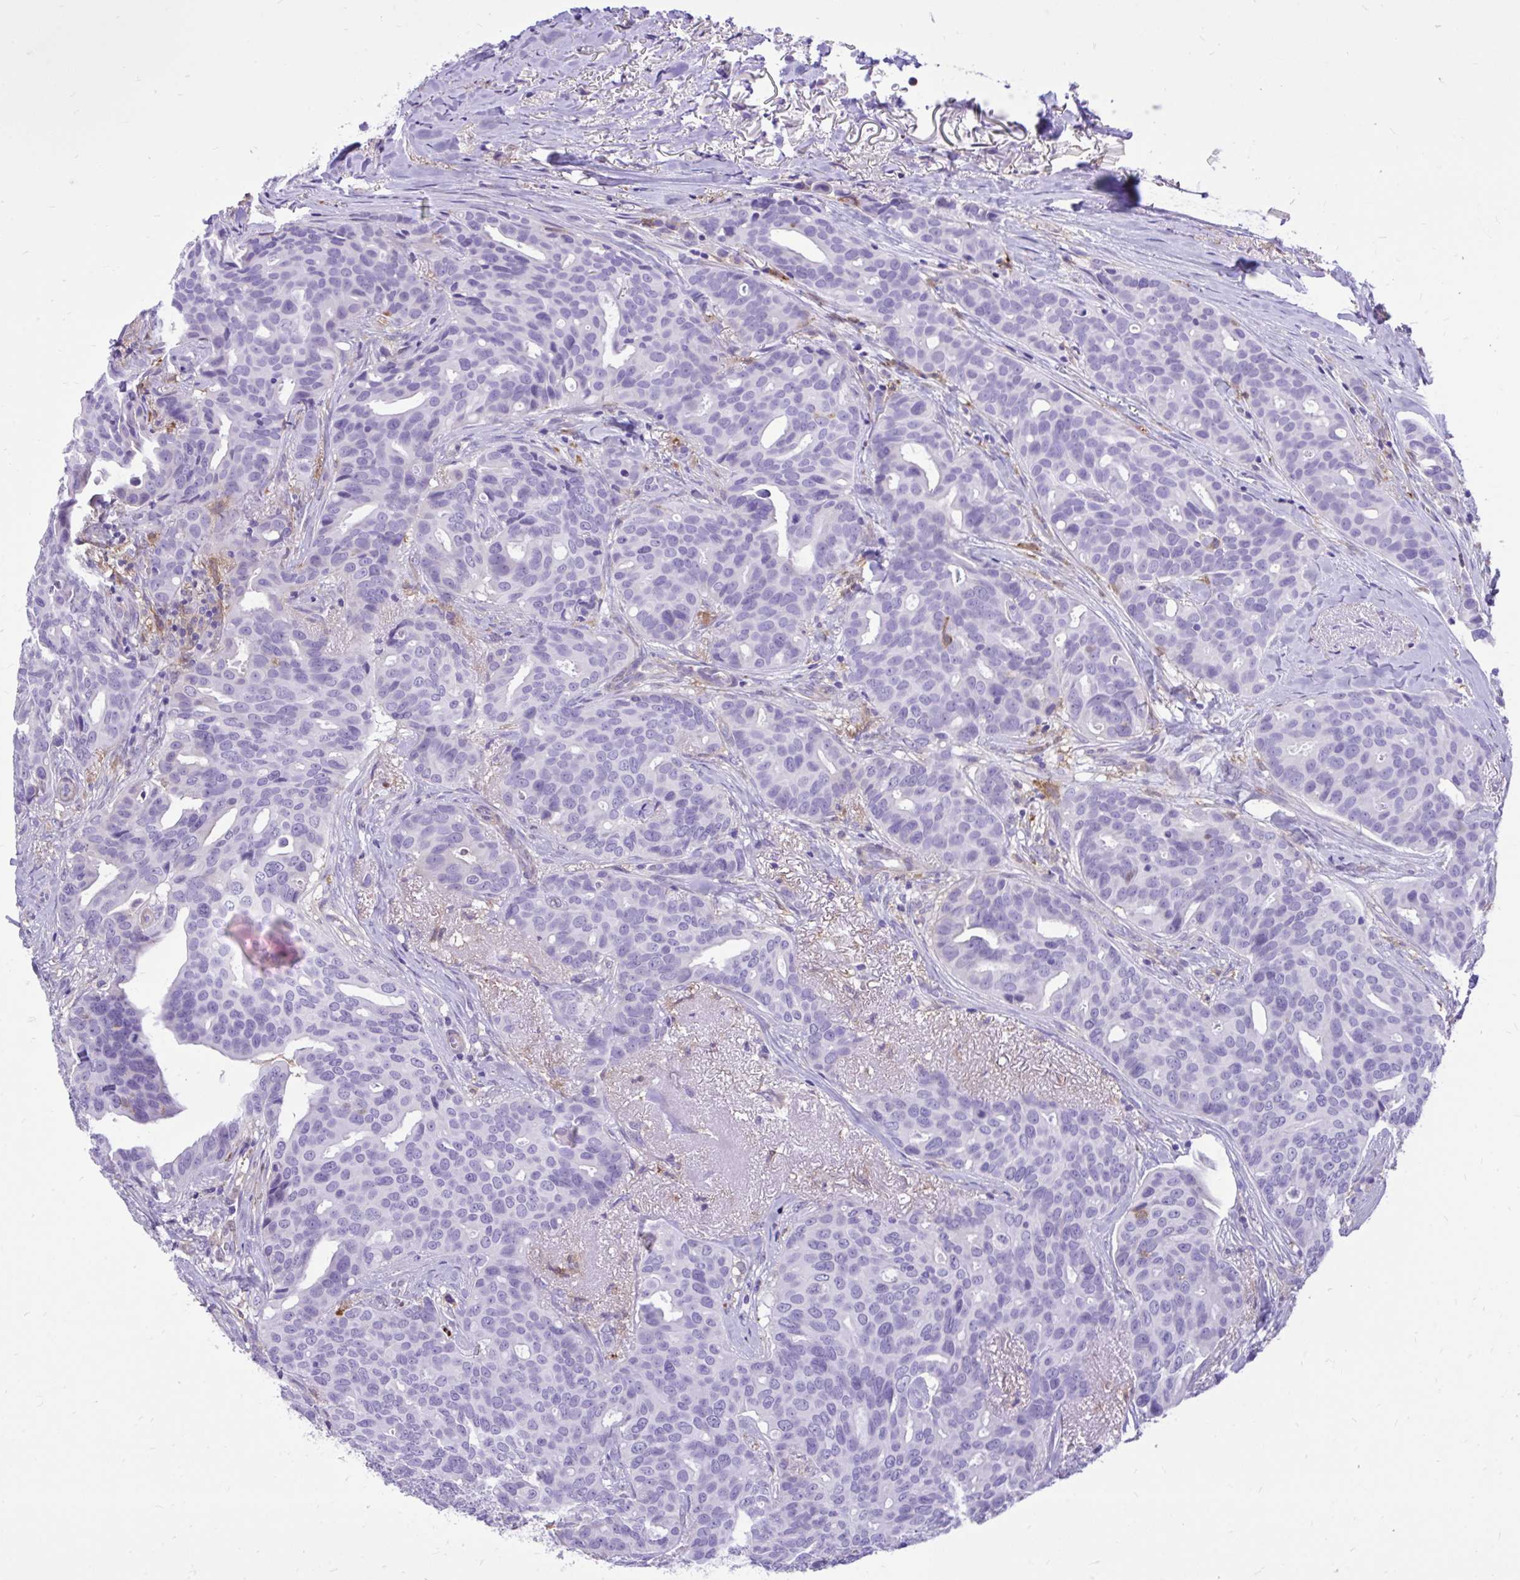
{"staining": {"intensity": "negative", "quantity": "none", "location": "none"}, "tissue": "breast cancer", "cell_type": "Tumor cells", "image_type": "cancer", "snomed": [{"axis": "morphology", "description": "Duct carcinoma"}, {"axis": "topography", "description": "Breast"}], "caption": "Tumor cells show no significant staining in breast cancer (infiltrating ductal carcinoma).", "gene": "TLR7", "patient": {"sex": "female", "age": 54}}